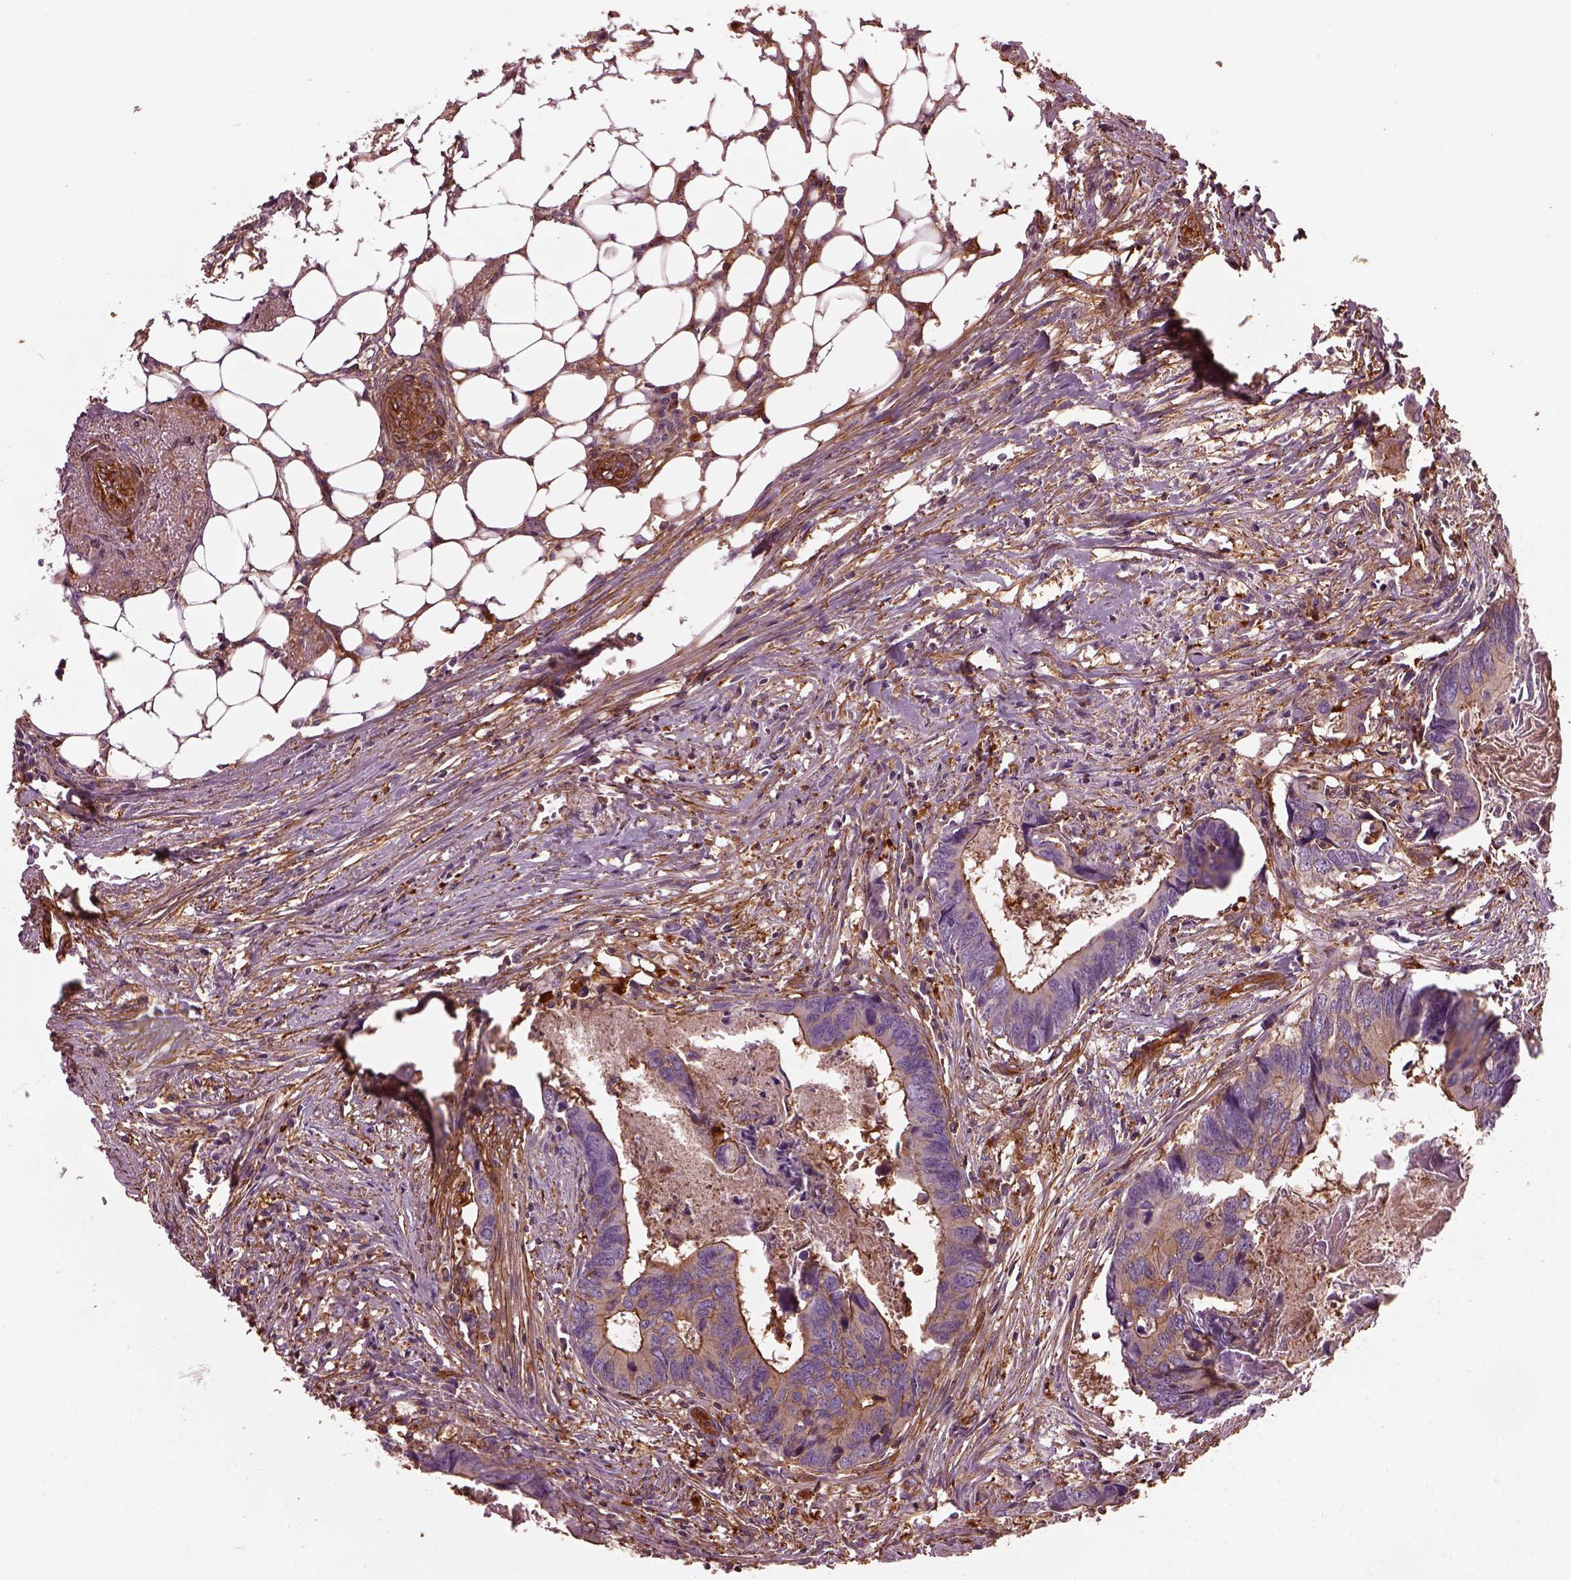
{"staining": {"intensity": "moderate", "quantity": ">75%", "location": "cytoplasmic/membranous"}, "tissue": "colorectal cancer", "cell_type": "Tumor cells", "image_type": "cancer", "snomed": [{"axis": "morphology", "description": "Adenocarcinoma, NOS"}, {"axis": "topography", "description": "Colon"}], "caption": "Colorectal cancer stained with a protein marker exhibits moderate staining in tumor cells.", "gene": "MYL6", "patient": {"sex": "female", "age": 82}}